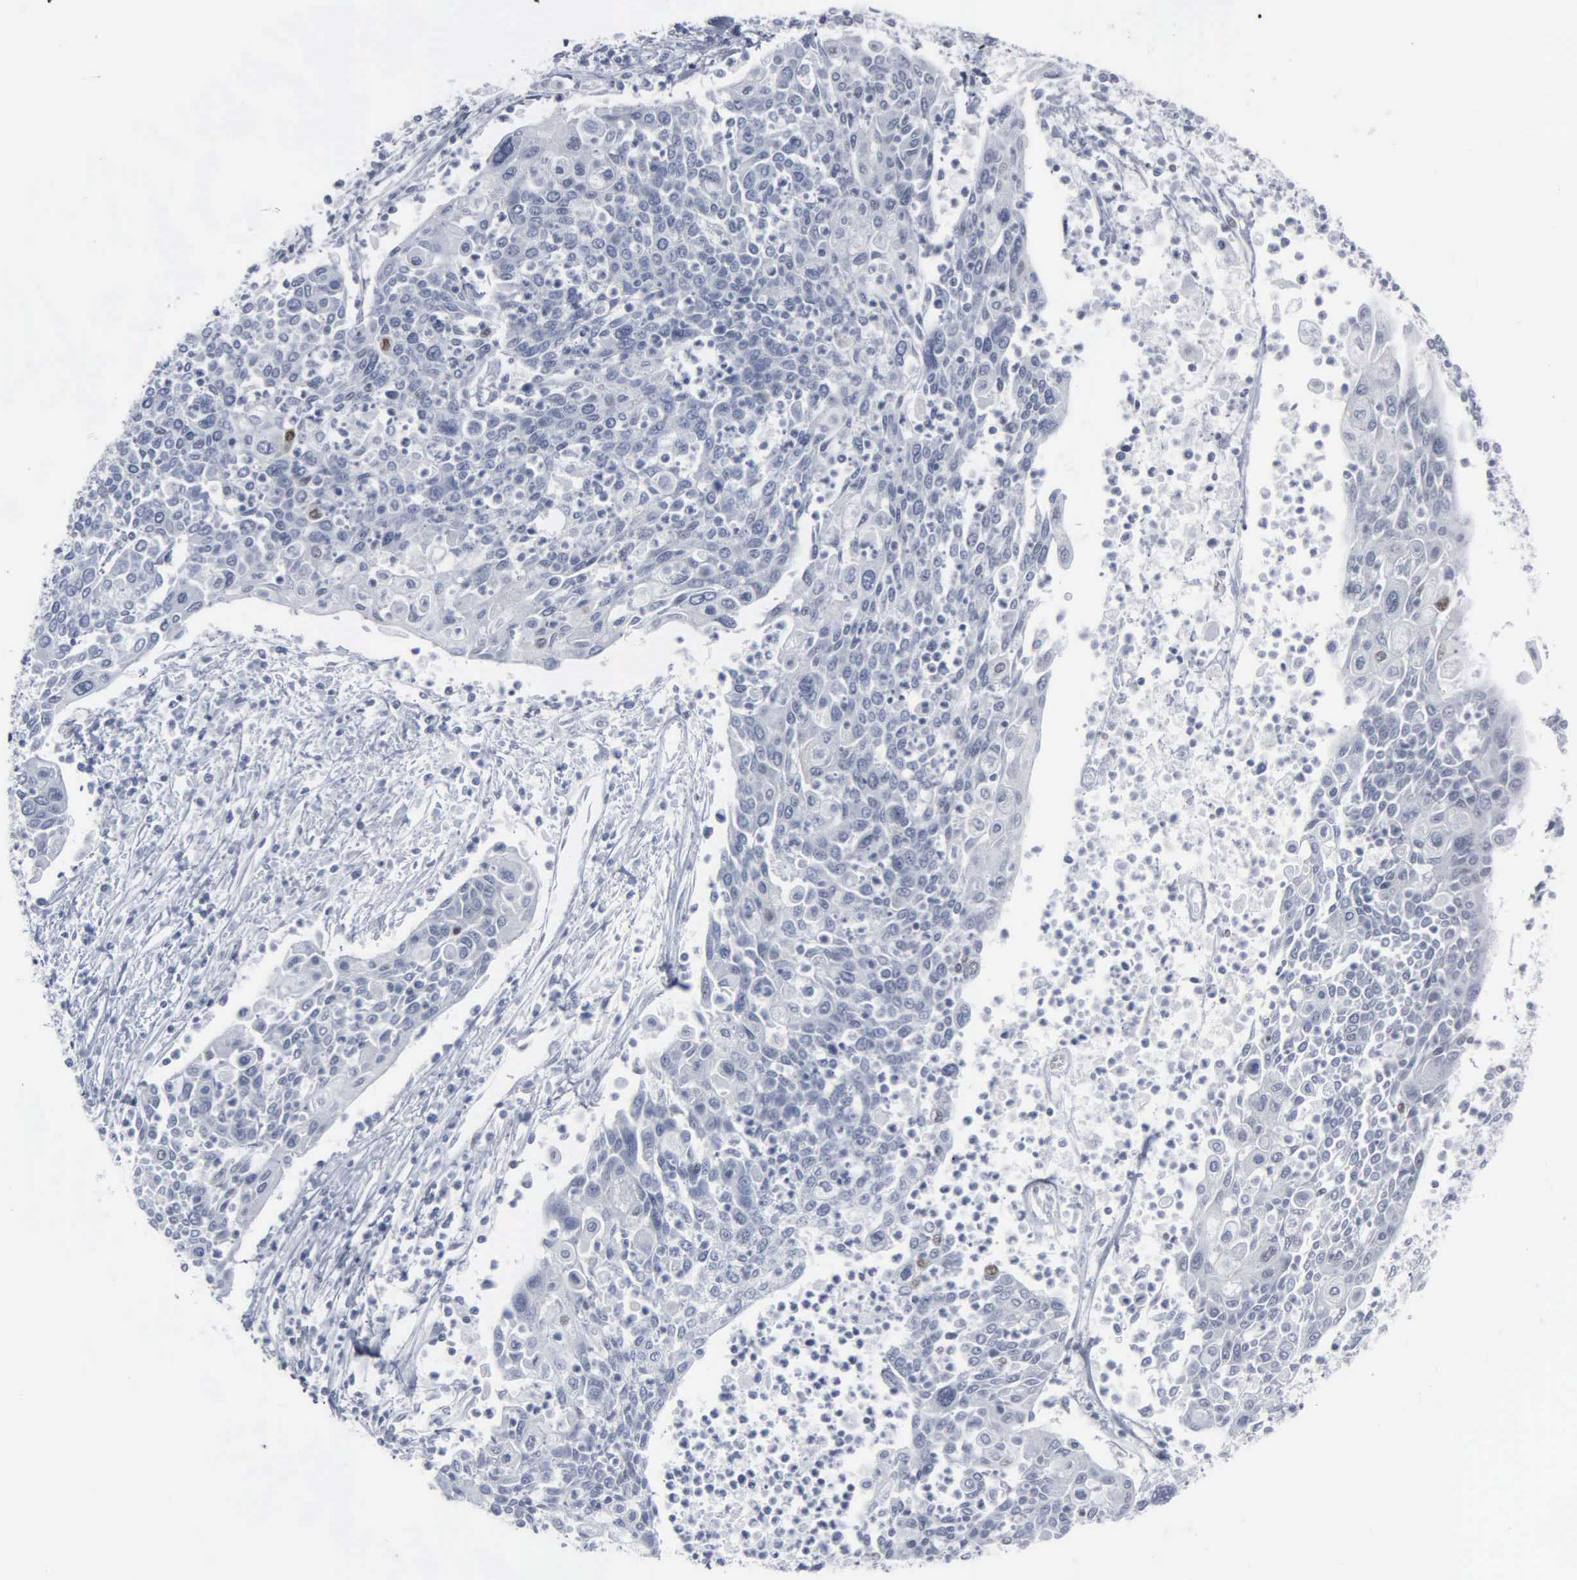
{"staining": {"intensity": "negative", "quantity": "none", "location": "none"}, "tissue": "cervical cancer", "cell_type": "Tumor cells", "image_type": "cancer", "snomed": [{"axis": "morphology", "description": "Squamous cell carcinoma, NOS"}, {"axis": "topography", "description": "Cervix"}], "caption": "Immunohistochemical staining of cervical cancer (squamous cell carcinoma) shows no significant expression in tumor cells. The staining was performed using DAB (3,3'-diaminobenzidine) to visualize the protein expression in brown, while the nuclei were stained in blue with hematoxylin (Magnification: 20x).", "gene": "CCND3", "patient": {"sex": "female", "age": 40}}